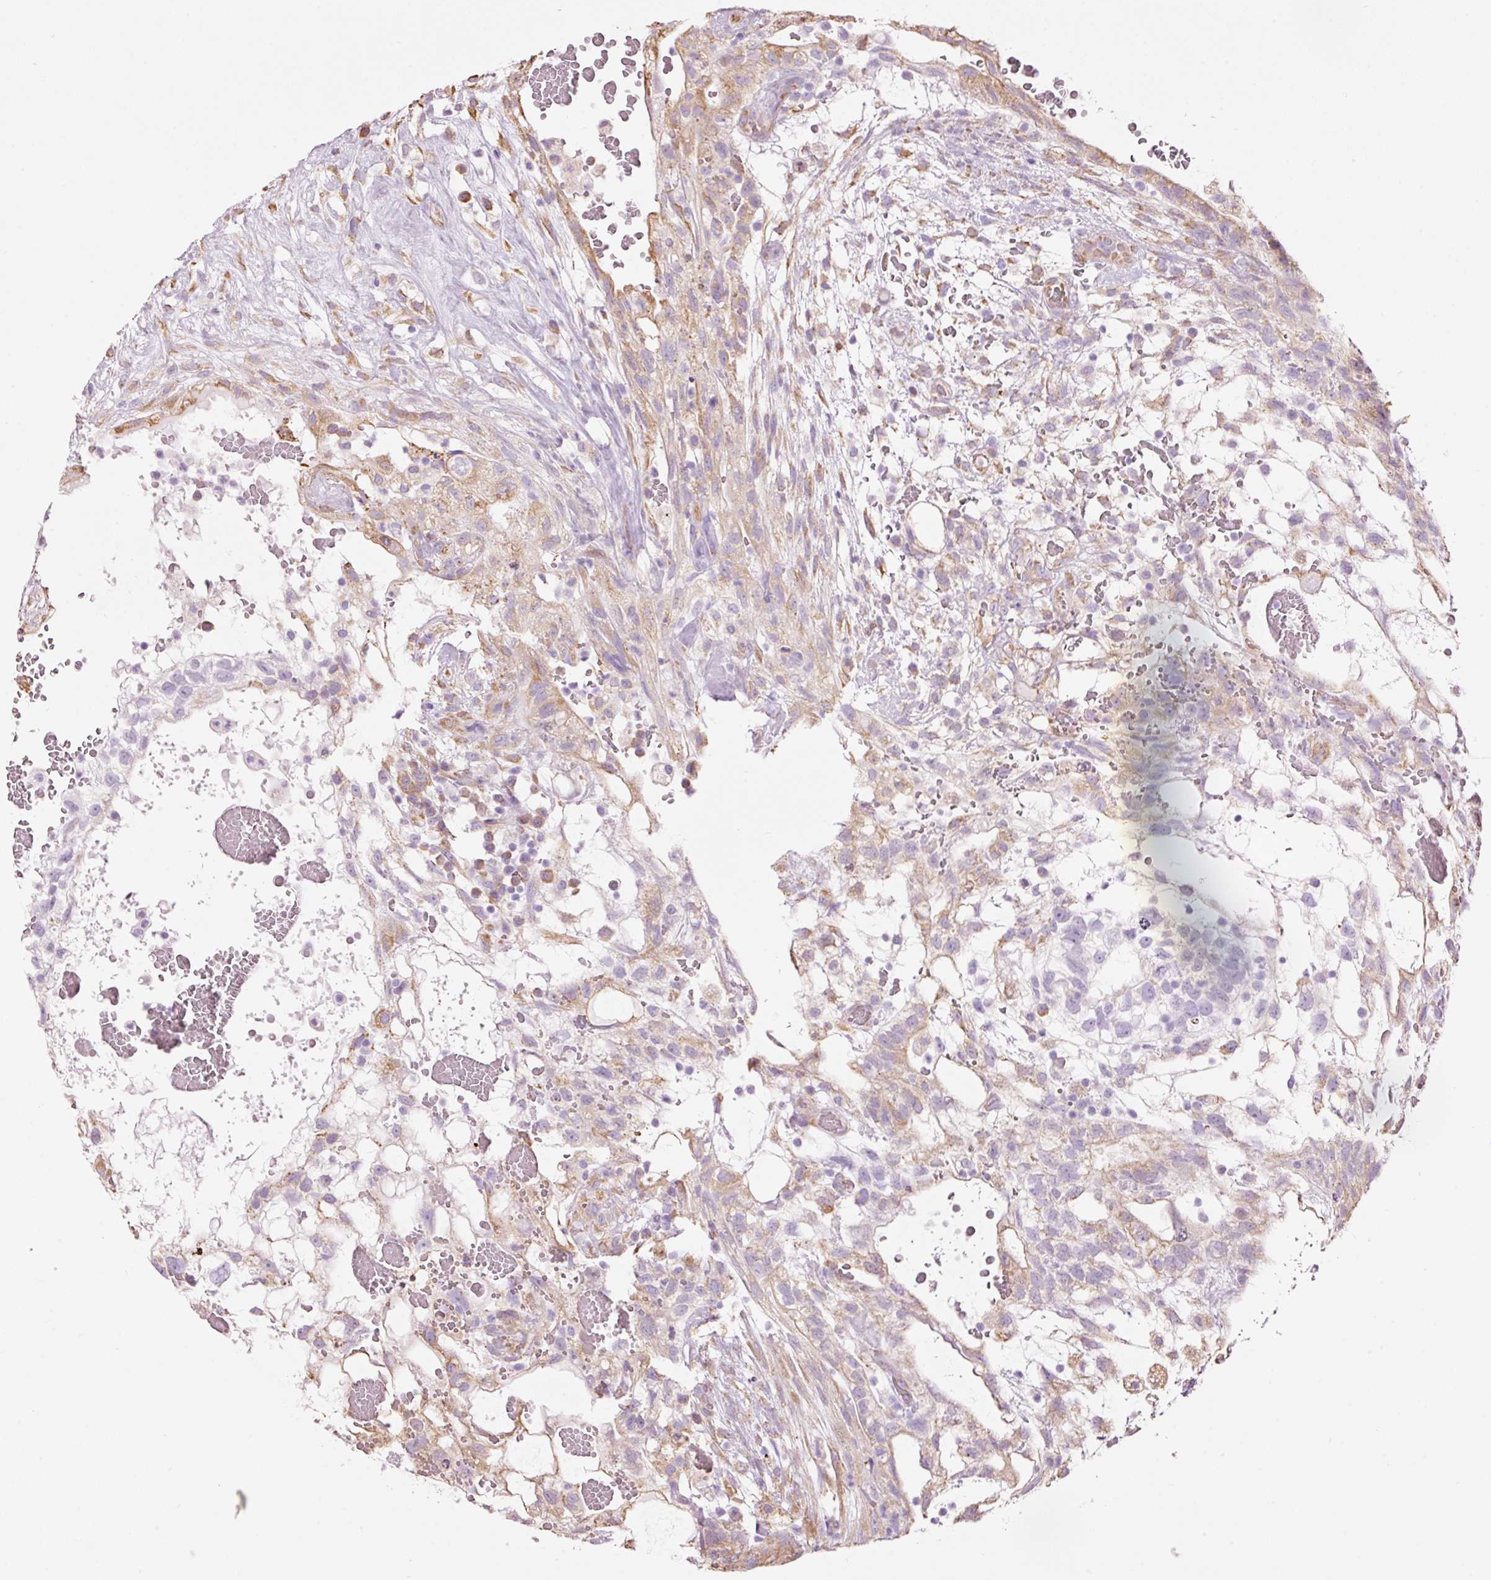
{"staining": {"intensity": "moderate", "quantity": "25%-75%", "location": "cytoplasmic/membranous"}, "tissue": "testis cancer", "cell_type": "Tumor cells", "image_type": "cancer", "snomed": [{"axis": "morphology", "description": "Normal tissue, NOS"}, {"axis": "morphology", "description": "Carcinoma, Embryonal, NOS"}, {"axis": "topography", "description": "Testis"}], "caption": "A histopathology image of human embryonal carcinoma (testis) stained for a protein exhibits moderate cytoplasmic/membranous brown staining in tumor cells. Using DAB (3,3'-diaminobenzidine) (brown) and hematoxylin (blue) stains, captured at high magnification using brightfield microscopy.", "gene": "GCG", "patient": {"sex": "male", "age": 32}}